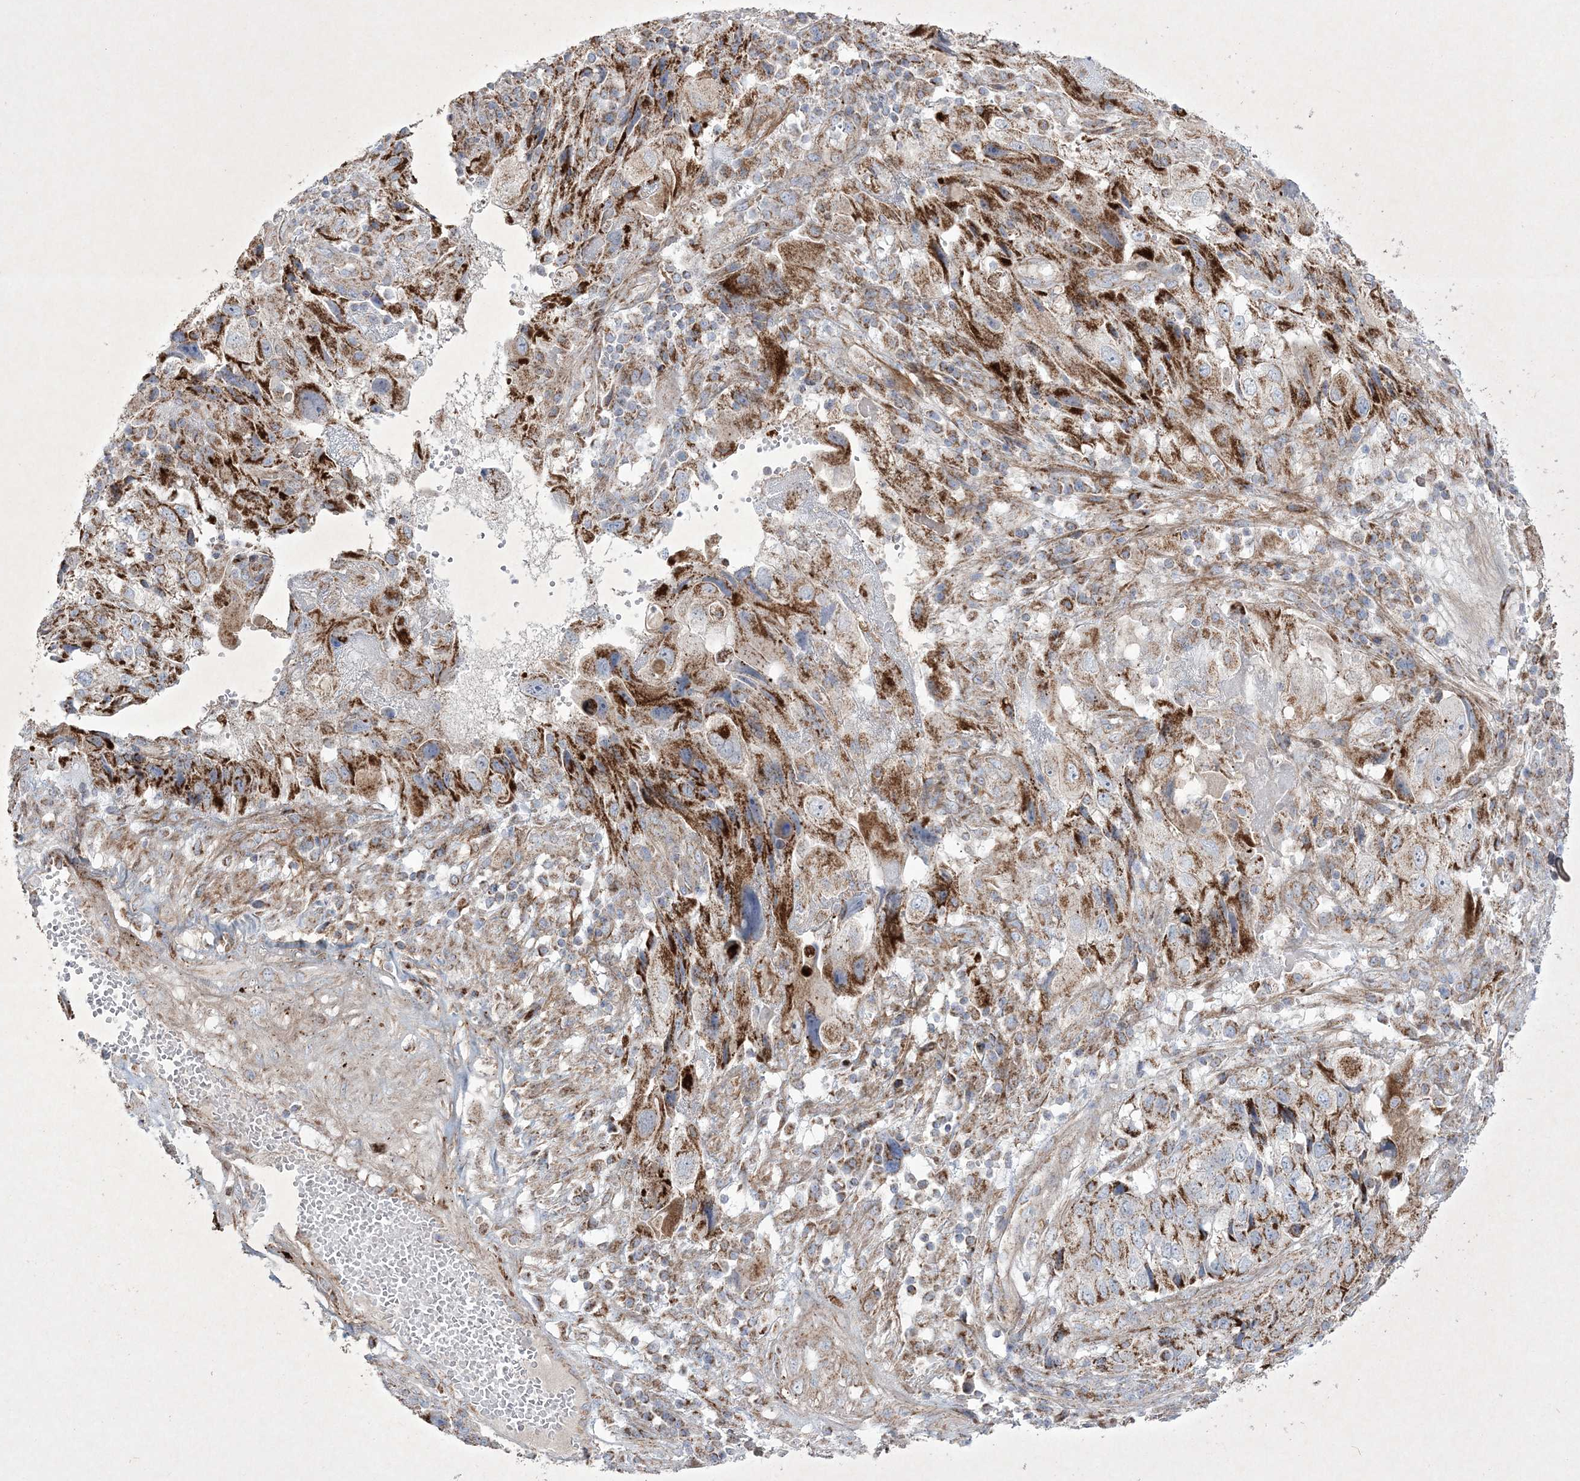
{"staining": {"intensity": "strong", "quantity": "25%-75%", "location": "cytoplasmic/membranous"}, "tissue": "endometrial cancer", "cell_type": "Tumor cells", "image_type": "cancer", "snomed": [{"axis": "morphology", "description": "Adenocarcinoma, NOS"}, {"axis": "topography", "description": "Endometrium"}], "caption": "DAB immunohistochemical staining of endometrial cancer exhibits strong cytoplasmic/membranous protein expression in approximately 25%-75% of tumor cells.", "gene": "RICTOR", "patient": {"sex": "female", "age": 49}}